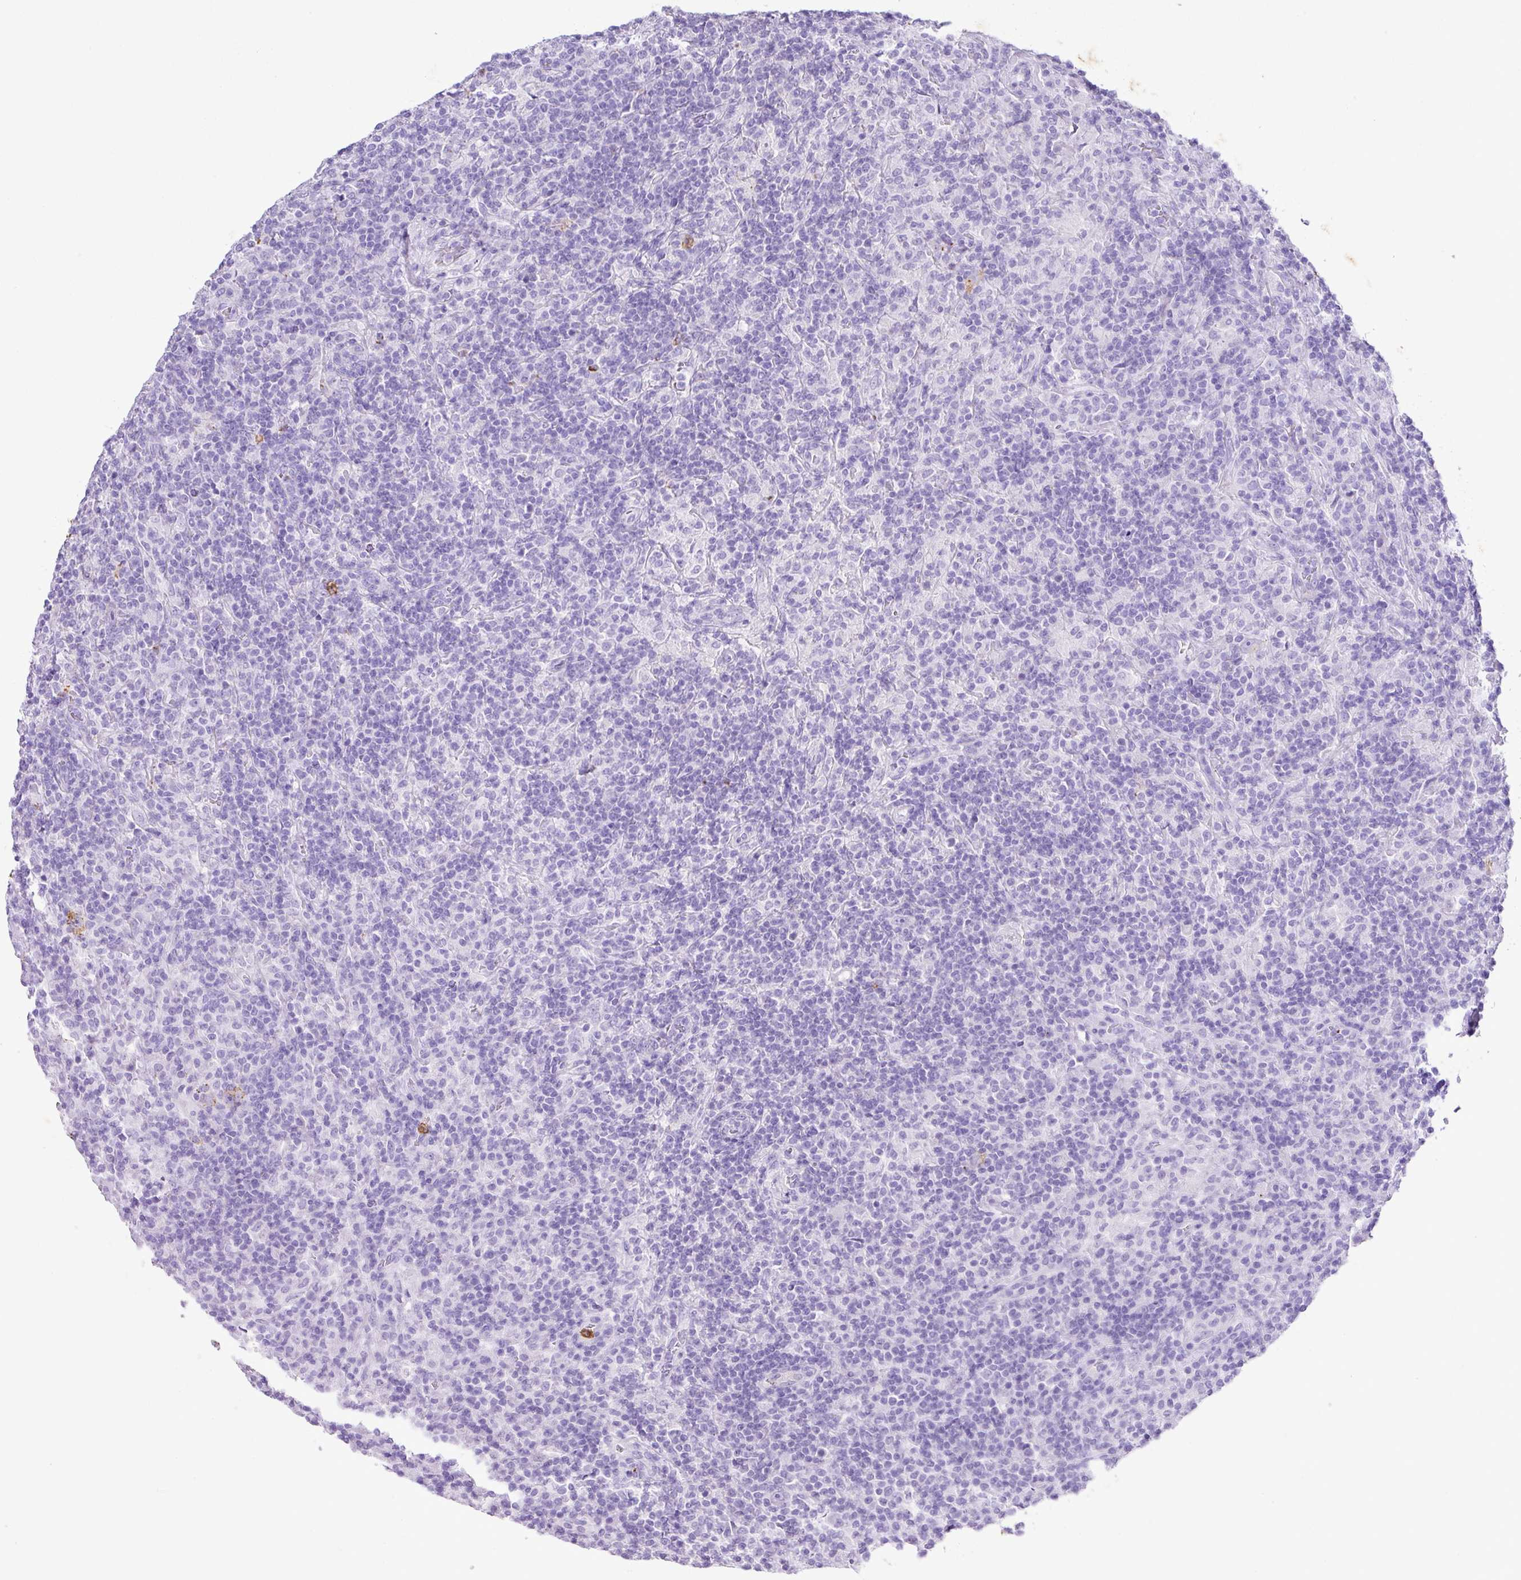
{"staining": {"intensity": "negative", "quantity": "none", "location": "none"}, "tissue": "lymphoma", "cell_type": "Tumor cells", "image_type": "cancer", "snomed": [{"axis": "morphology", "description": "Hodgkin's disease, NOS"}, {"axis": "topography", "description": "Lymph node"}], "caption": "Tumor cells show no significant protein positivity in Hodgkin's disease.", "gene": "KCNJ11", "patient": {"sex": "male", "age": 70}}